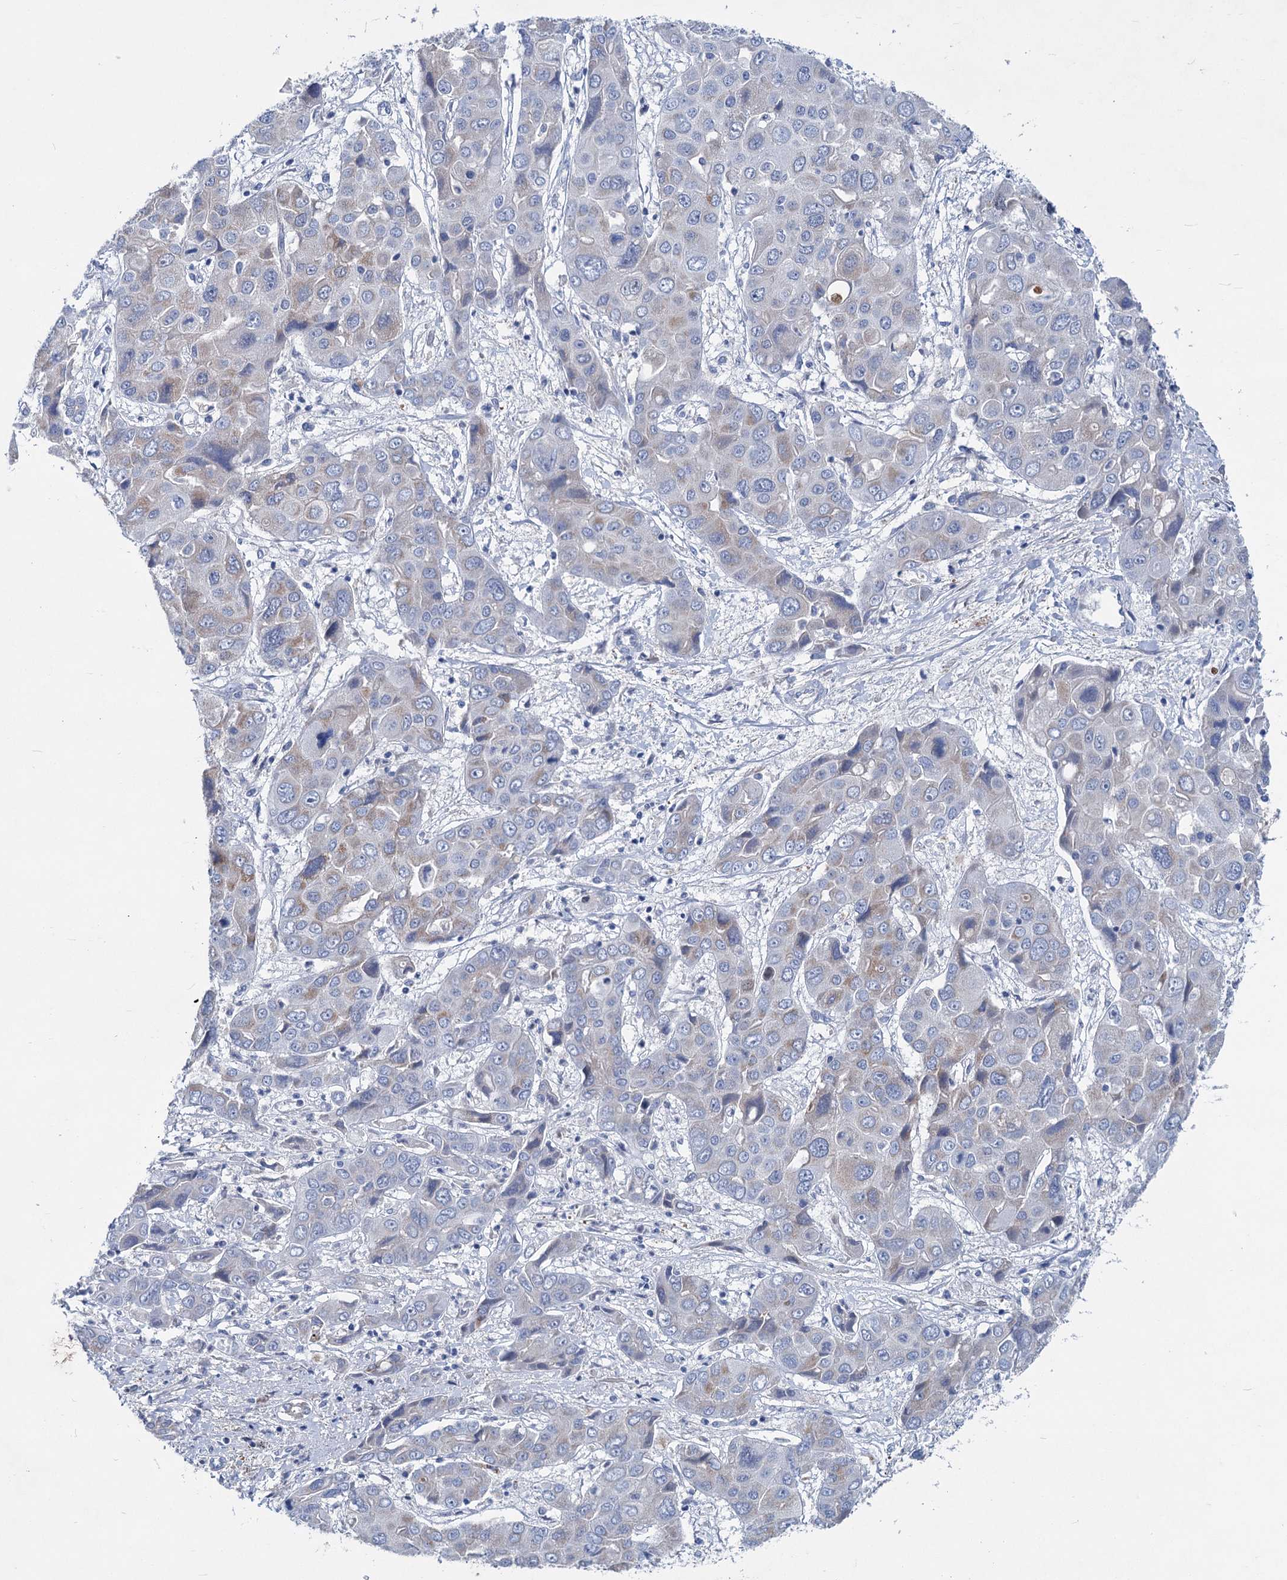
{"staining": {"intensity": "negative", "quantity": "none", "location": "none"}, "tissue": "liver cancer", "cell_type": "Tumor cells", "image_type": "cancer", "snomed": [{"axis": "morphology", "description": "Cholangiocarcinoma"}, {"axis": "topography", "description": "Liver"}], "caption": "A high-resolution histopathology image shows immunohistochemistry (IHC) staining of cholangiocarcinoma (liver), which displays no significant expression in tumor cells.", "gene": "CHDH", "patient": {"sex": "male", "age": 67}}